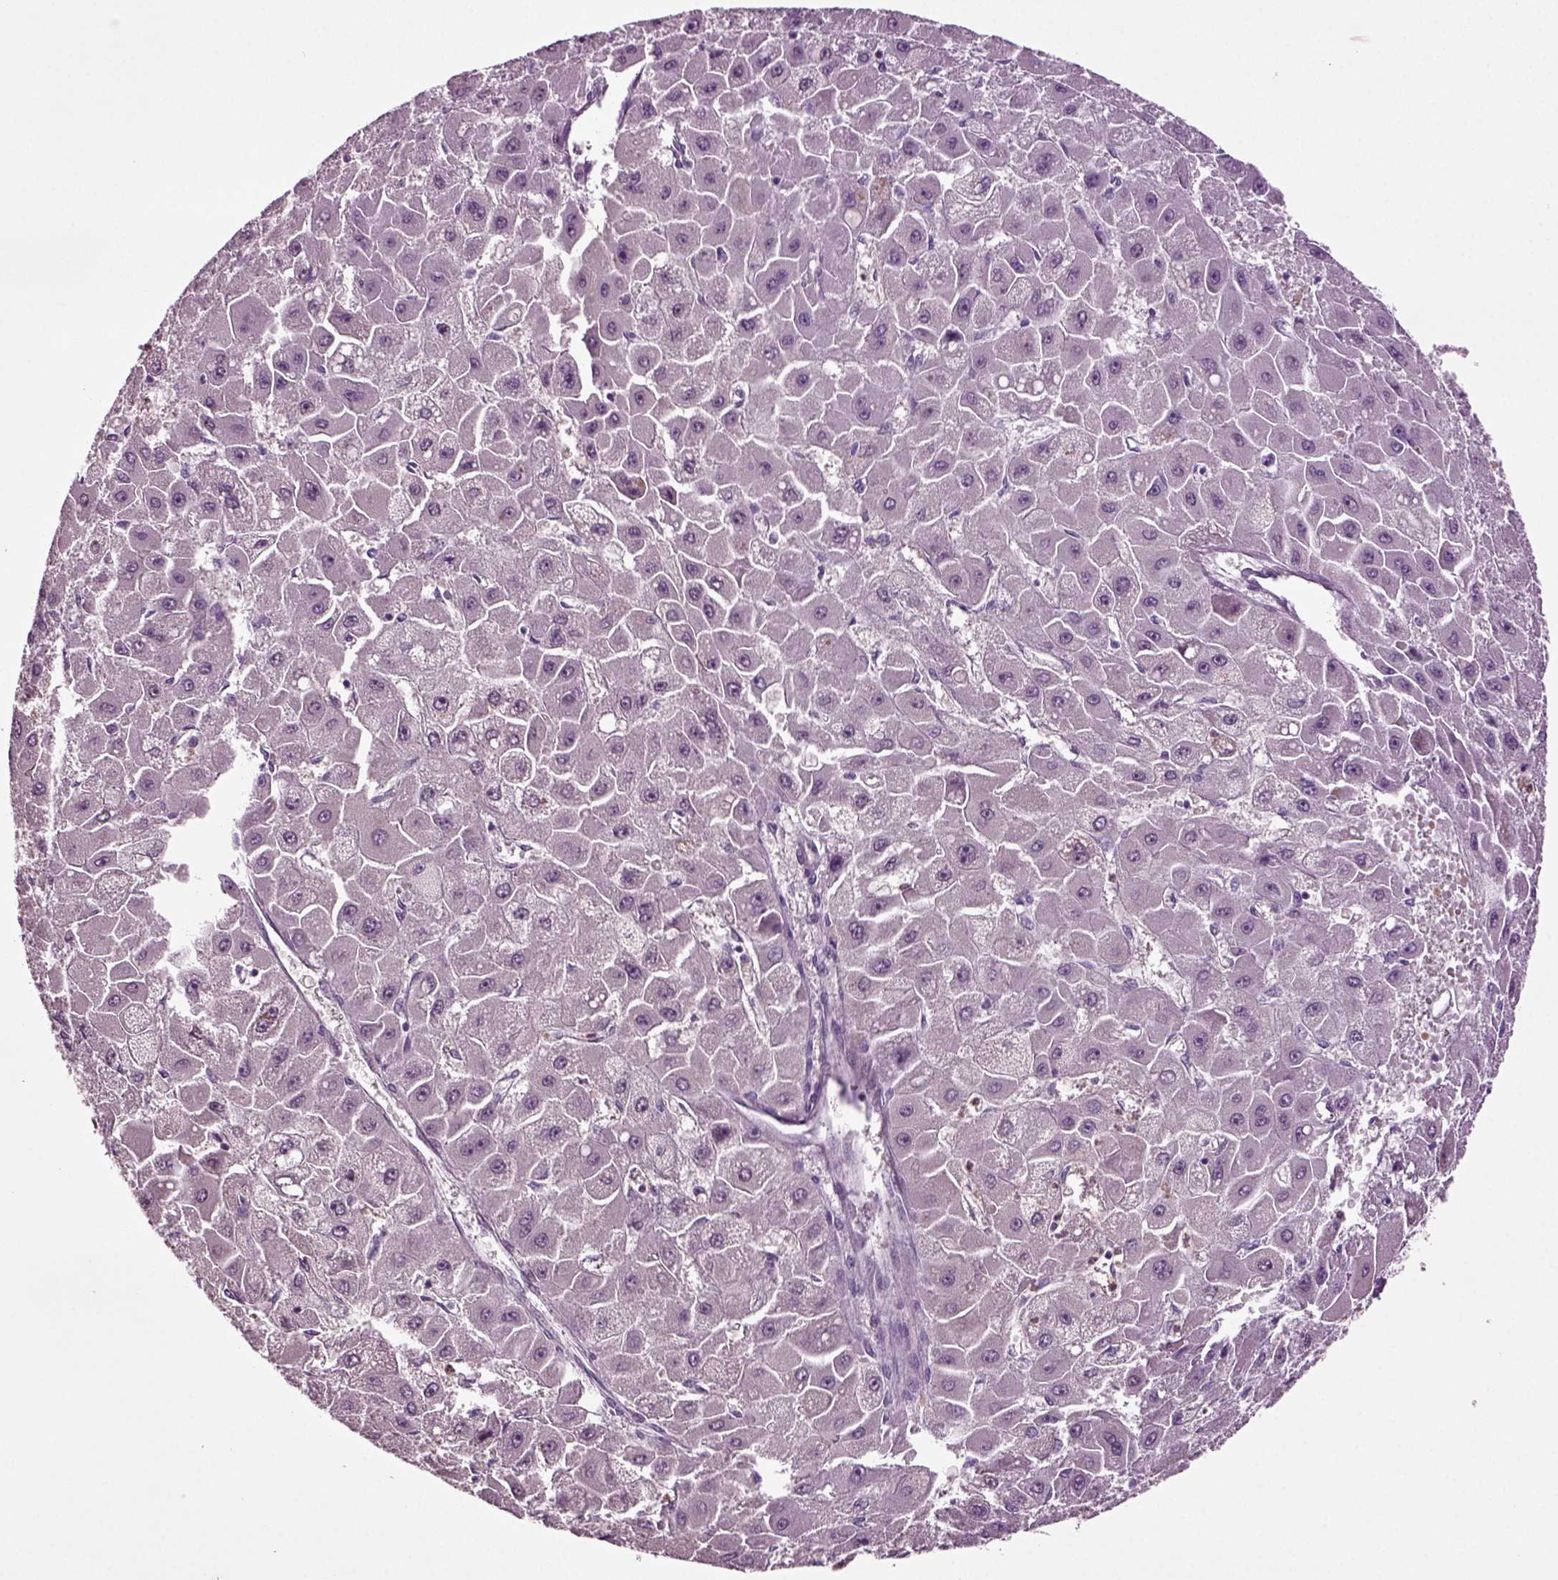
{"staining": {"intensity": "negative", "quantity": "none", "location": "none"}, "tissue": "liver cancer", "cell_type": "Tumor cells", "image_type": "cancer", "snomed": [{"axis": "morphology", "description": "Carcinoma, Hepatocellular, NOS"}, {"axis": "topography", "description": "Liver"}], "caption": "Immunohistochemical staining of hepatocellular carcinoma (liver) displays no significant expression in tumor cells. The staining is performed using DAB brown chromogen with nuclei counter-stained in using hematoxylin.", "gene": "FGF11", "patient": {"sex": "female", "age": 25}}